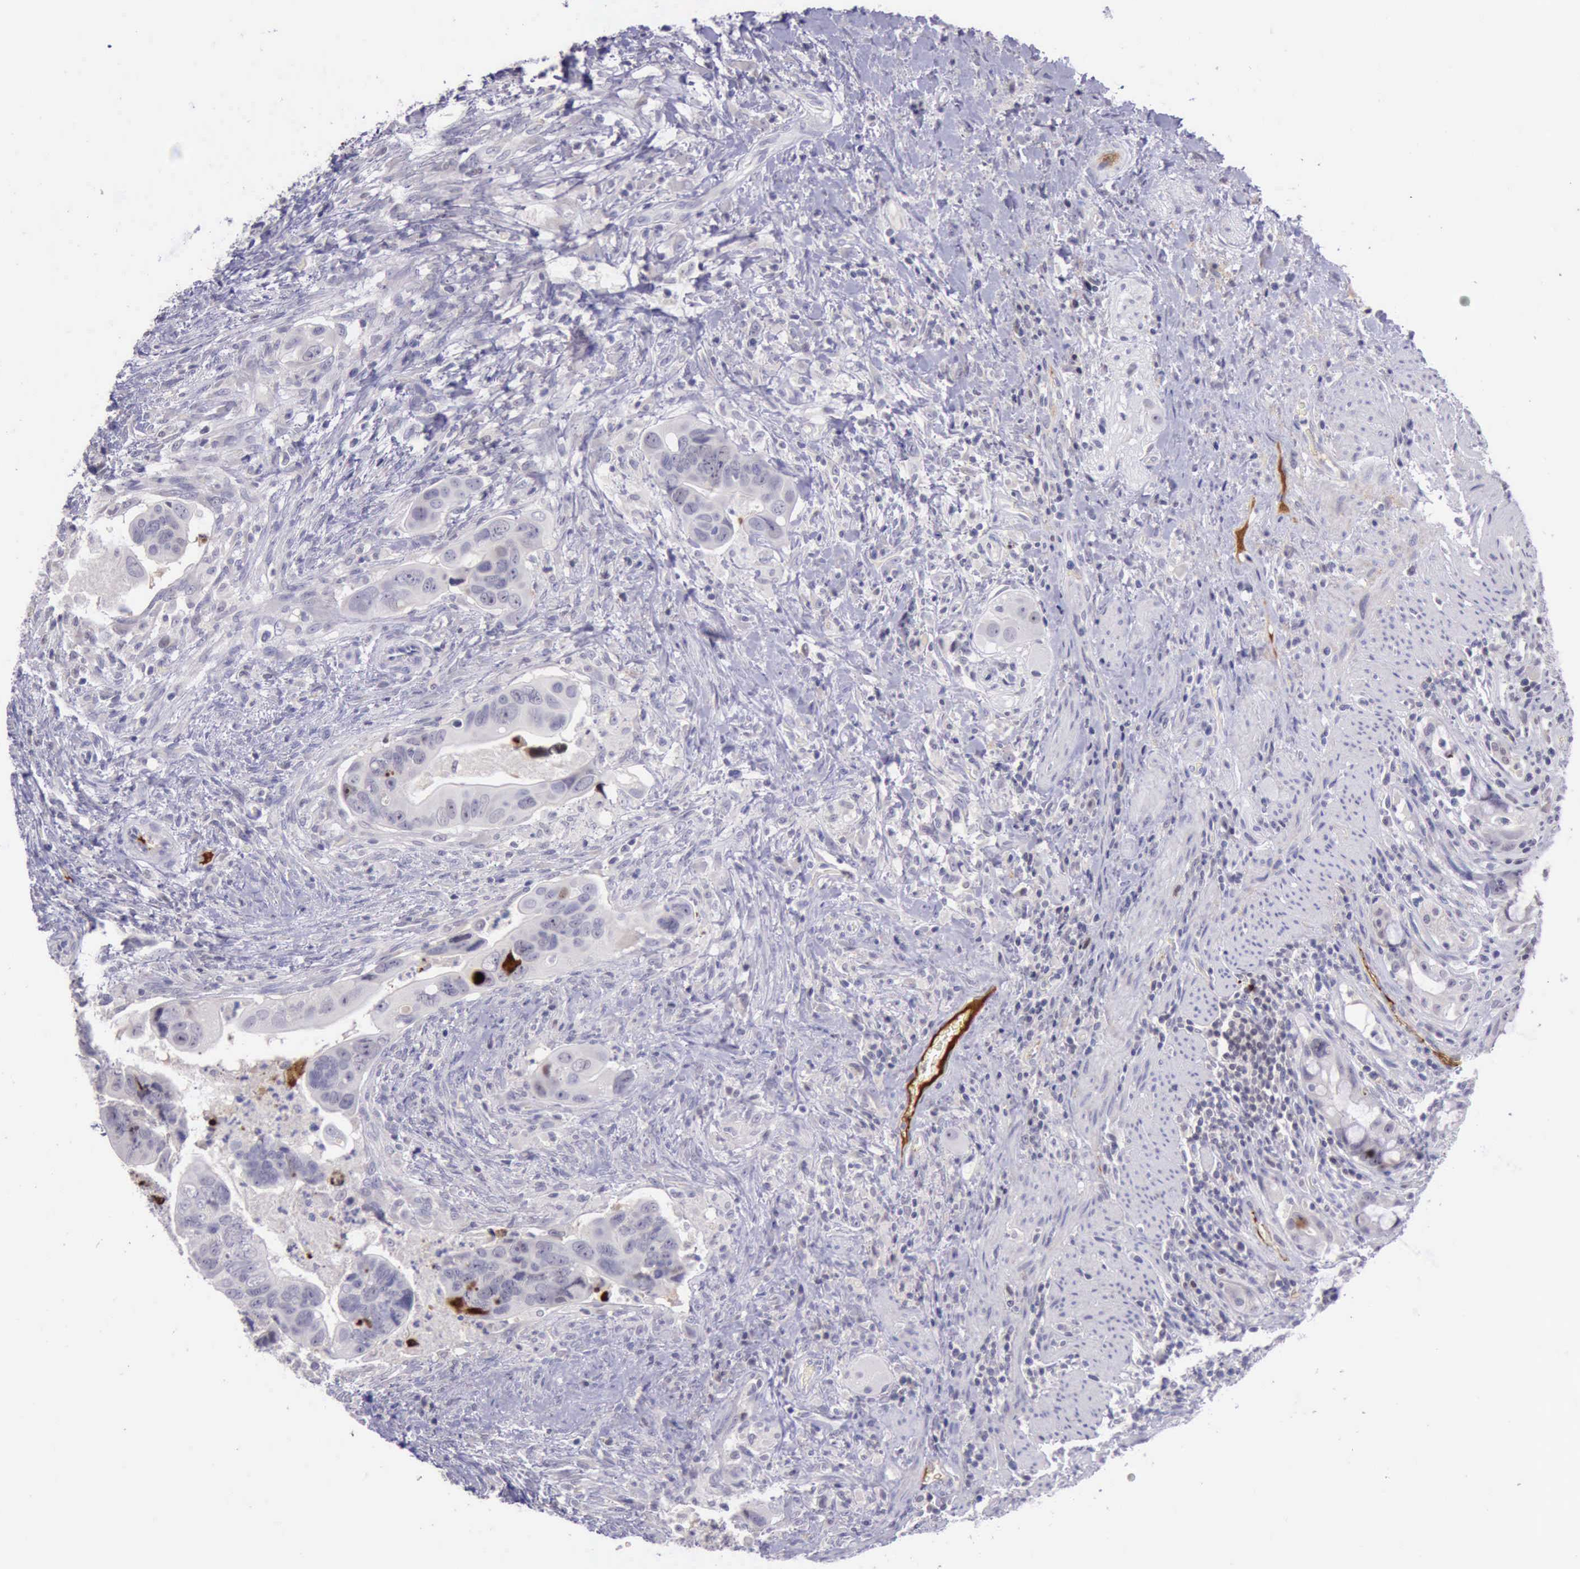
{"staining": {"intensity": "strong", "quantity": "<25%", "location": "nuclear"}, "tissue": "colorectal cancer", "cell_type": "Tumor cells", "image_type": "cancer", "snomed": [{"axis": "morphology", "description": "Adenocarcinoma, NOS"}, {"axis": "topography", "description": "Rectum"}], "caption": "Immunohistochemistry (IHC) of human colorectal adenocarcinoma demonstrates medium levels of strong nuclear expression in approximately <25% of tumor cells.", "gene": "PARP1", "patient": {"sex": "male", "age": 53}}